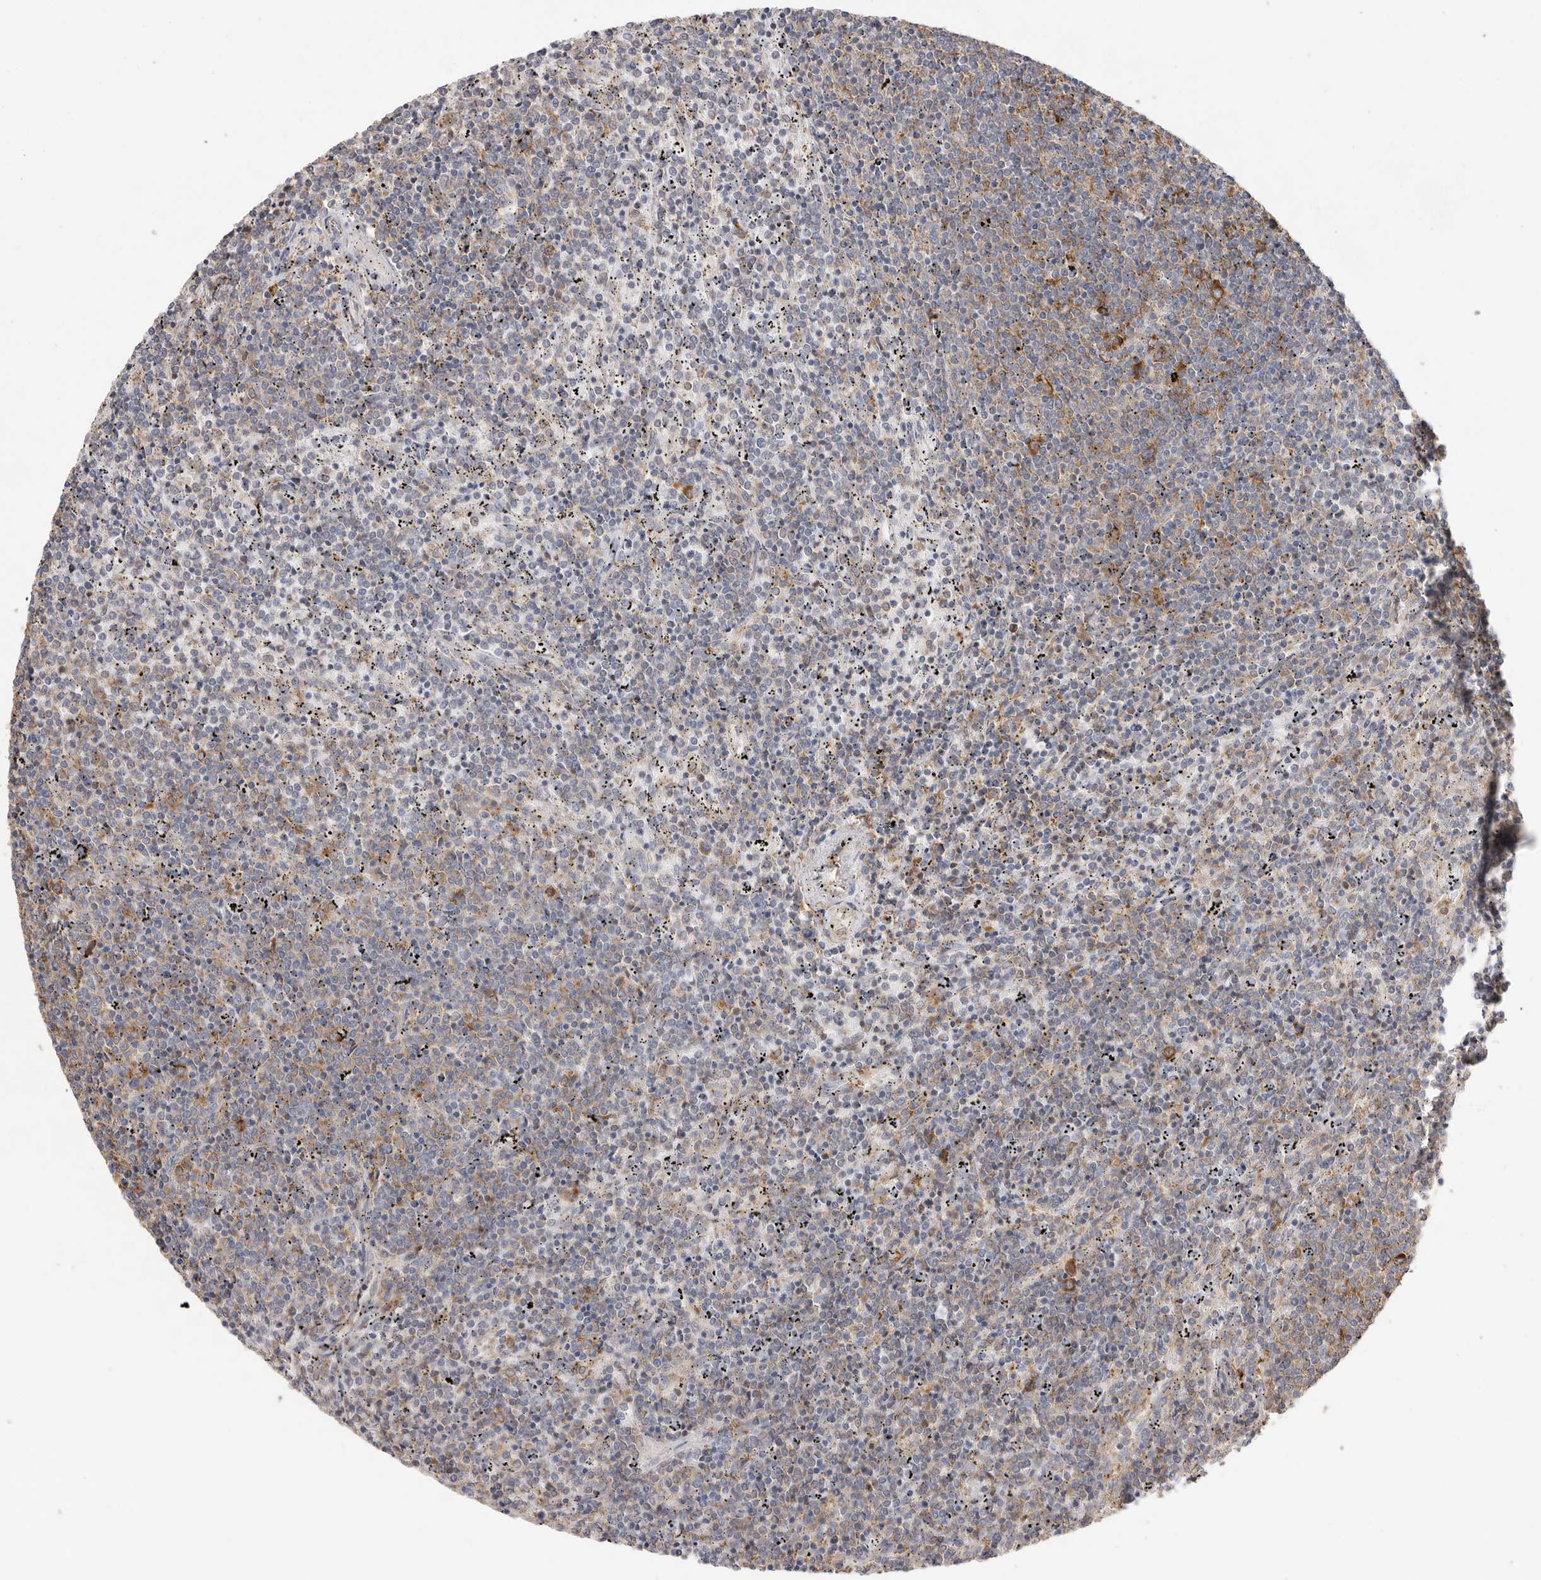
{"staining": {"intensity": "moderate", "quantity": "<25%", "location": "cytoplasmic/membranous"}, "tissue": "lymphoma", "cell_type": "Tumor cells", "image_type": "cancer", "snomed": [{"axis": "morphology", "description": "Malignant lymphoma, non-Hodgkin's type, Low grade"}, {"axis": "topography", "description": "Spleen"}], "caption": "Approximately <25% of tumor cells in lymphoma exhibit moderate cytoplasmic/membranous protein positivity as visualized by brown immunohistochemical staining.", "gene": "SERBP1", "patient": {"sex": "female", "age": 50}}